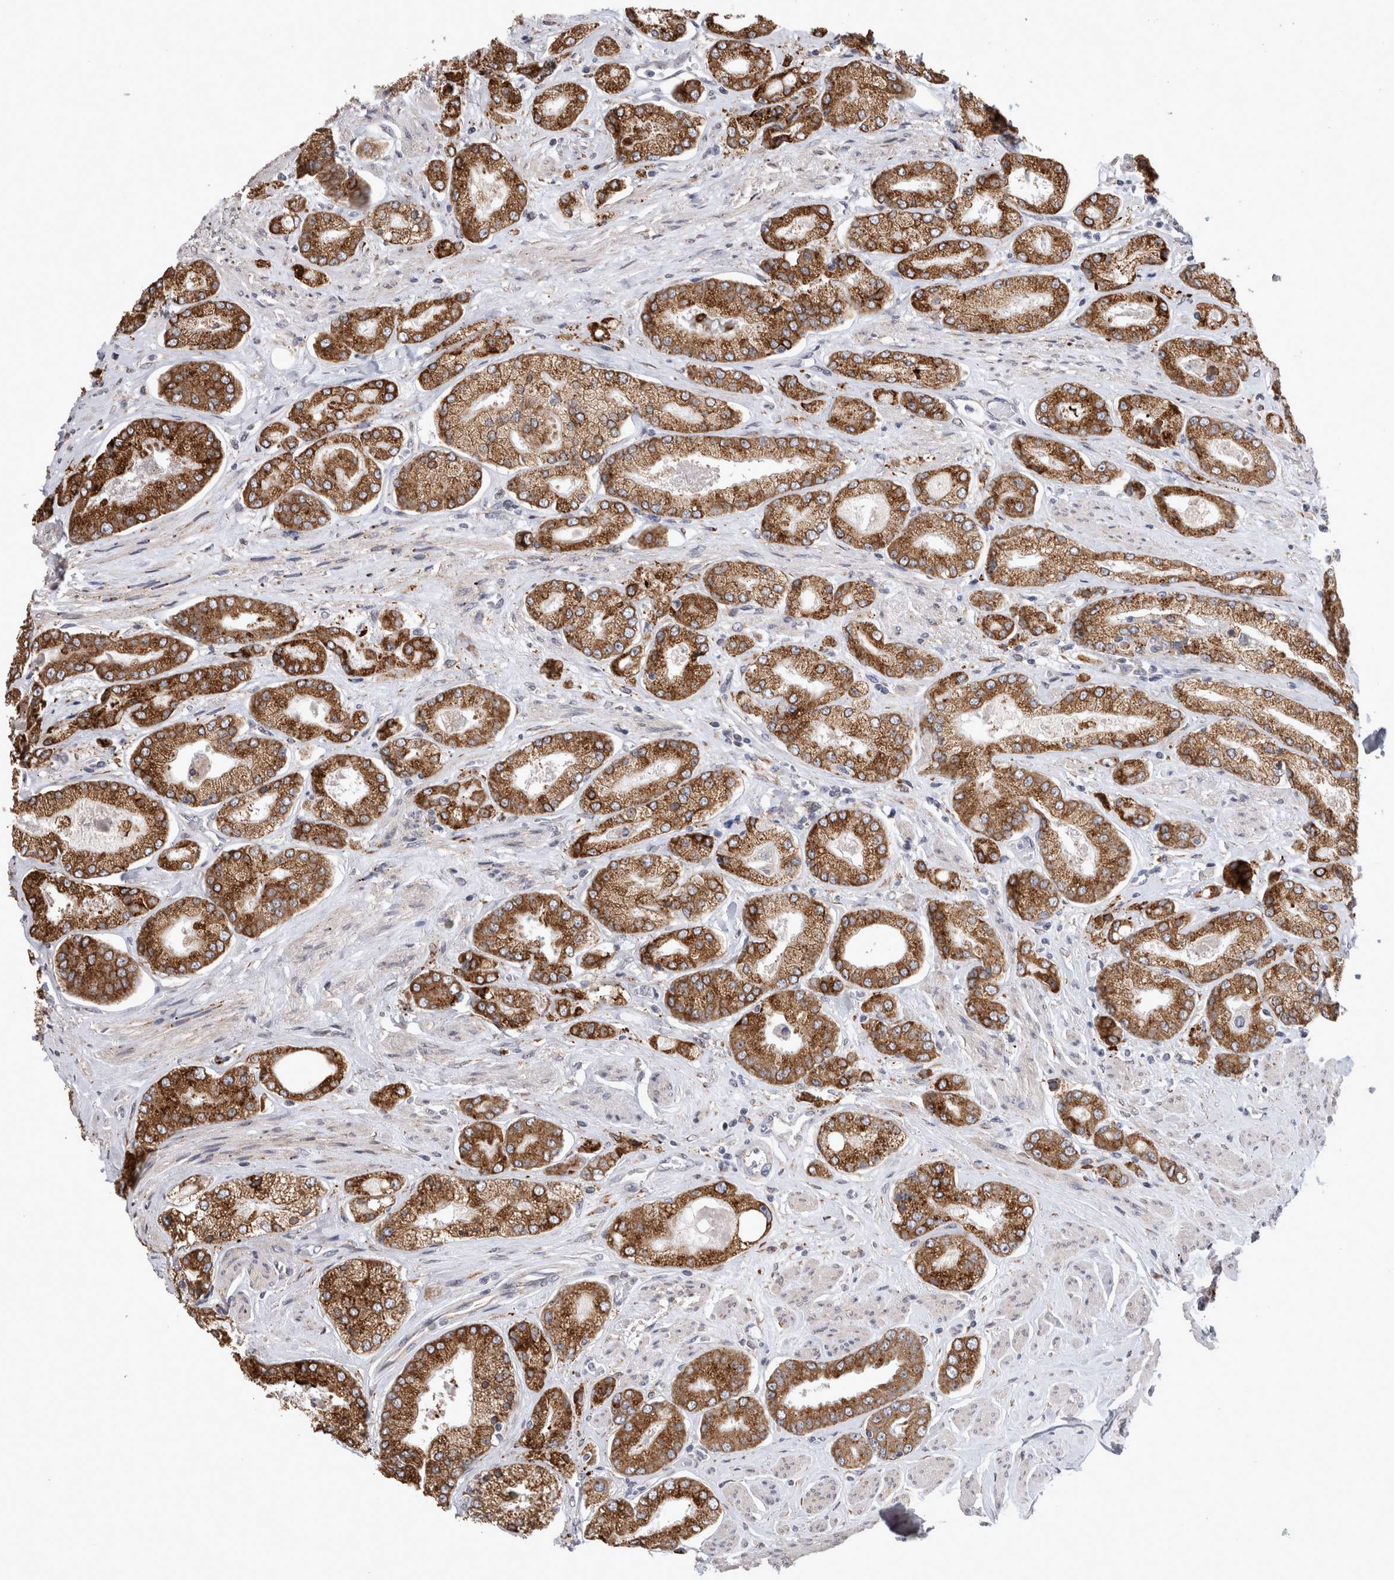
{"staining": {"intensity": "strong", "quantity": ">75%", "location": "cytoplasmic/membranous"}, "tissue": "prostate cancer", "cell_type": "Tumor cells", "image_type": "cancer", "snomed": [{"axis": "morphology", "description": "Adenocarcinoma, High grade"}, {"axis": "topography", "description": "Prostate"}], "caption": "An image of human prostate cancer (adenocarcinoma (high-grade)) stained for a protein shows strong cytoplasmic/membranous brown staining in tumor cells.", "gene": "TRMT9B", "patient": {"sex": "male", "age": 58}}